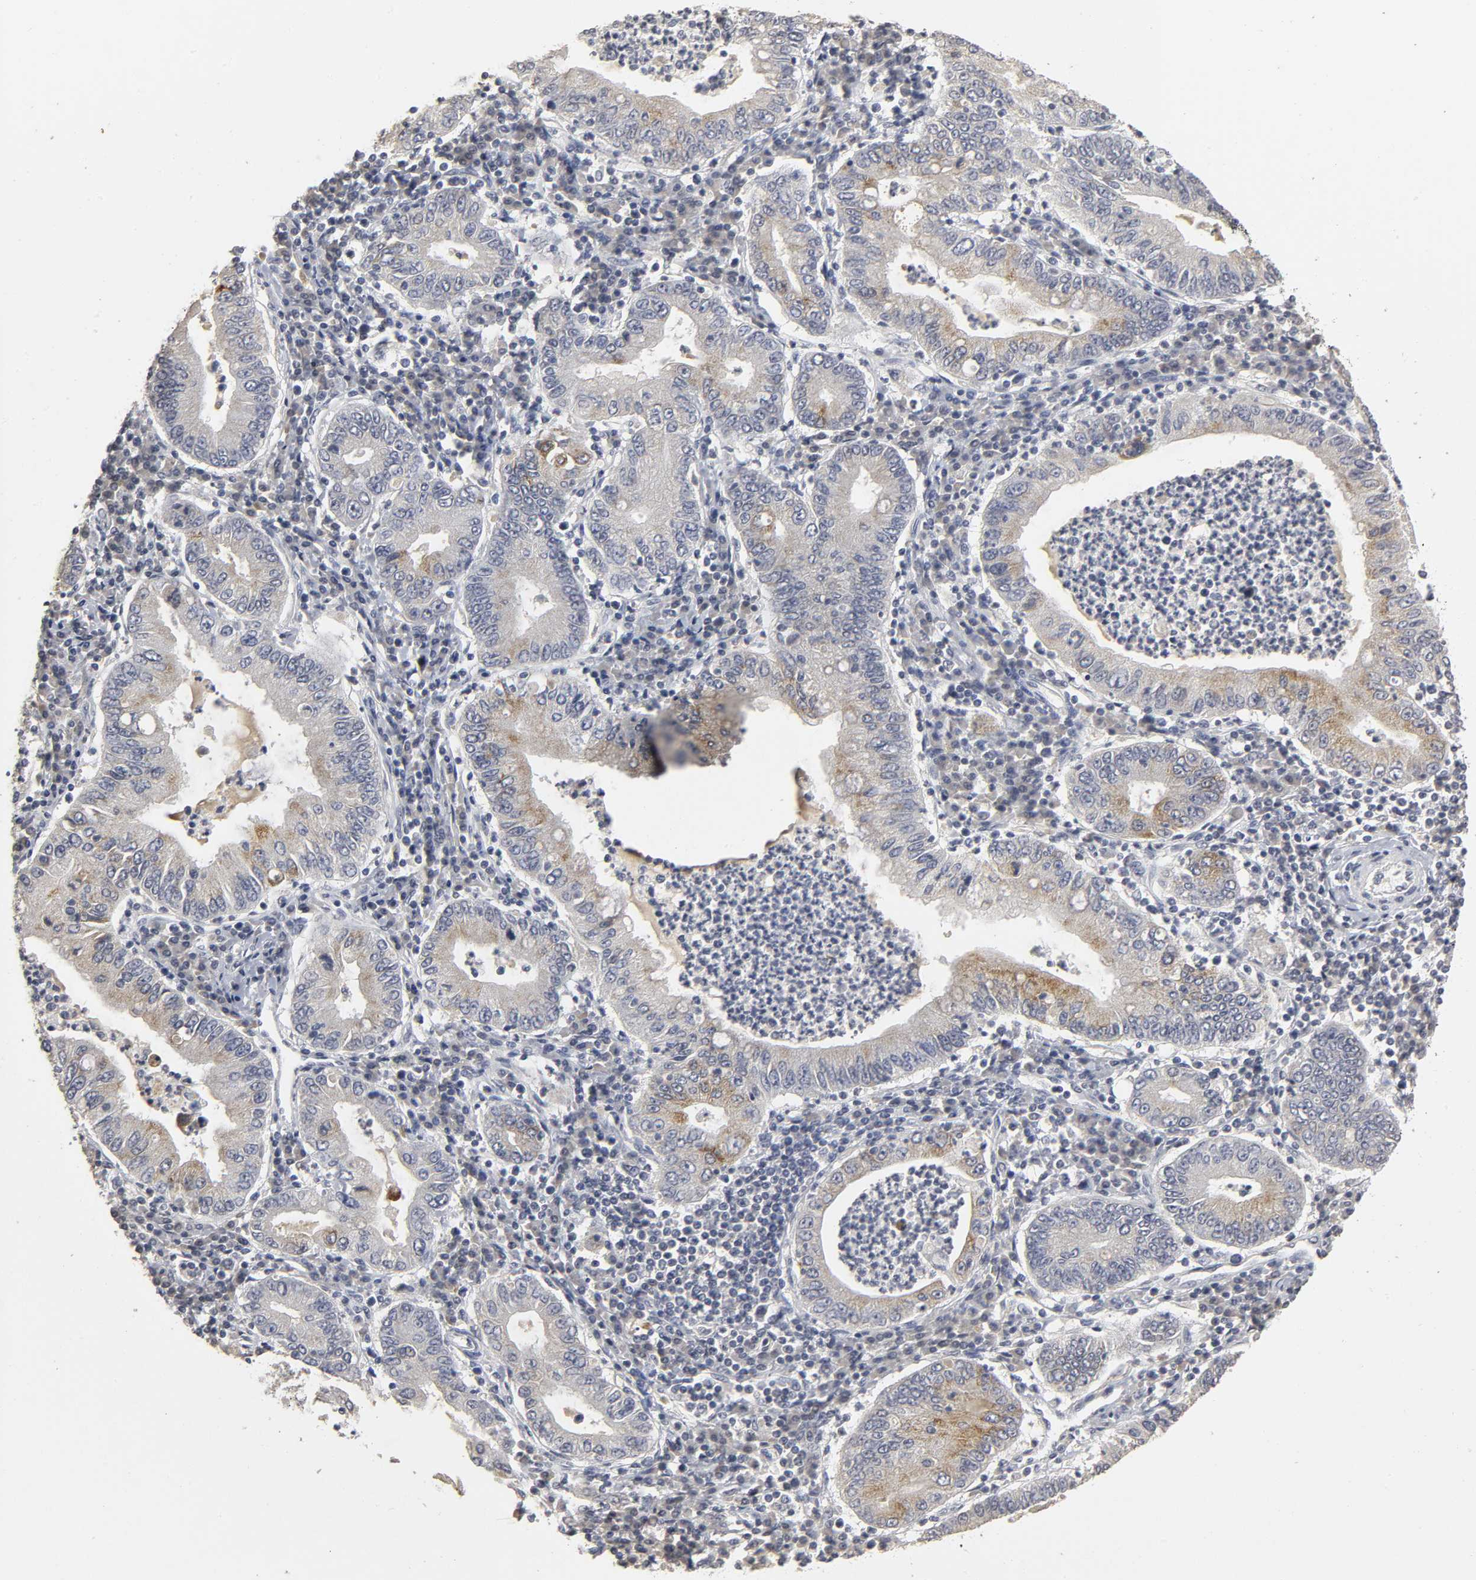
{"staining": {"intensity": "moderate", "quantity": "25%-75%", "location": "cytoplasmic/membranous"}, "tissue": "stomach cancer", "cell_type": "Tumor cells", "image_type": "cancer", "snomed": [{"axis": "morphology", "description": "Normal tissue, NOS"}, {"axis": "morphology", "description": "Adenocarcinoma, NOS"}, {"axis": "topography", "description": "Esophagus"}, {"axis": "topography", "description": "Stomach, upper"}, {"axis": "topography", "description": "Peripheral nerve tissue"}], "caption": "Tumor cells display medium levels of moderate cytoplasmic/membranous expression in approximately 25%-75% of cells in human stomach adenocarcinoma.", "gene": "TCAP", "patient": {"sex": "male", "age": 62}}